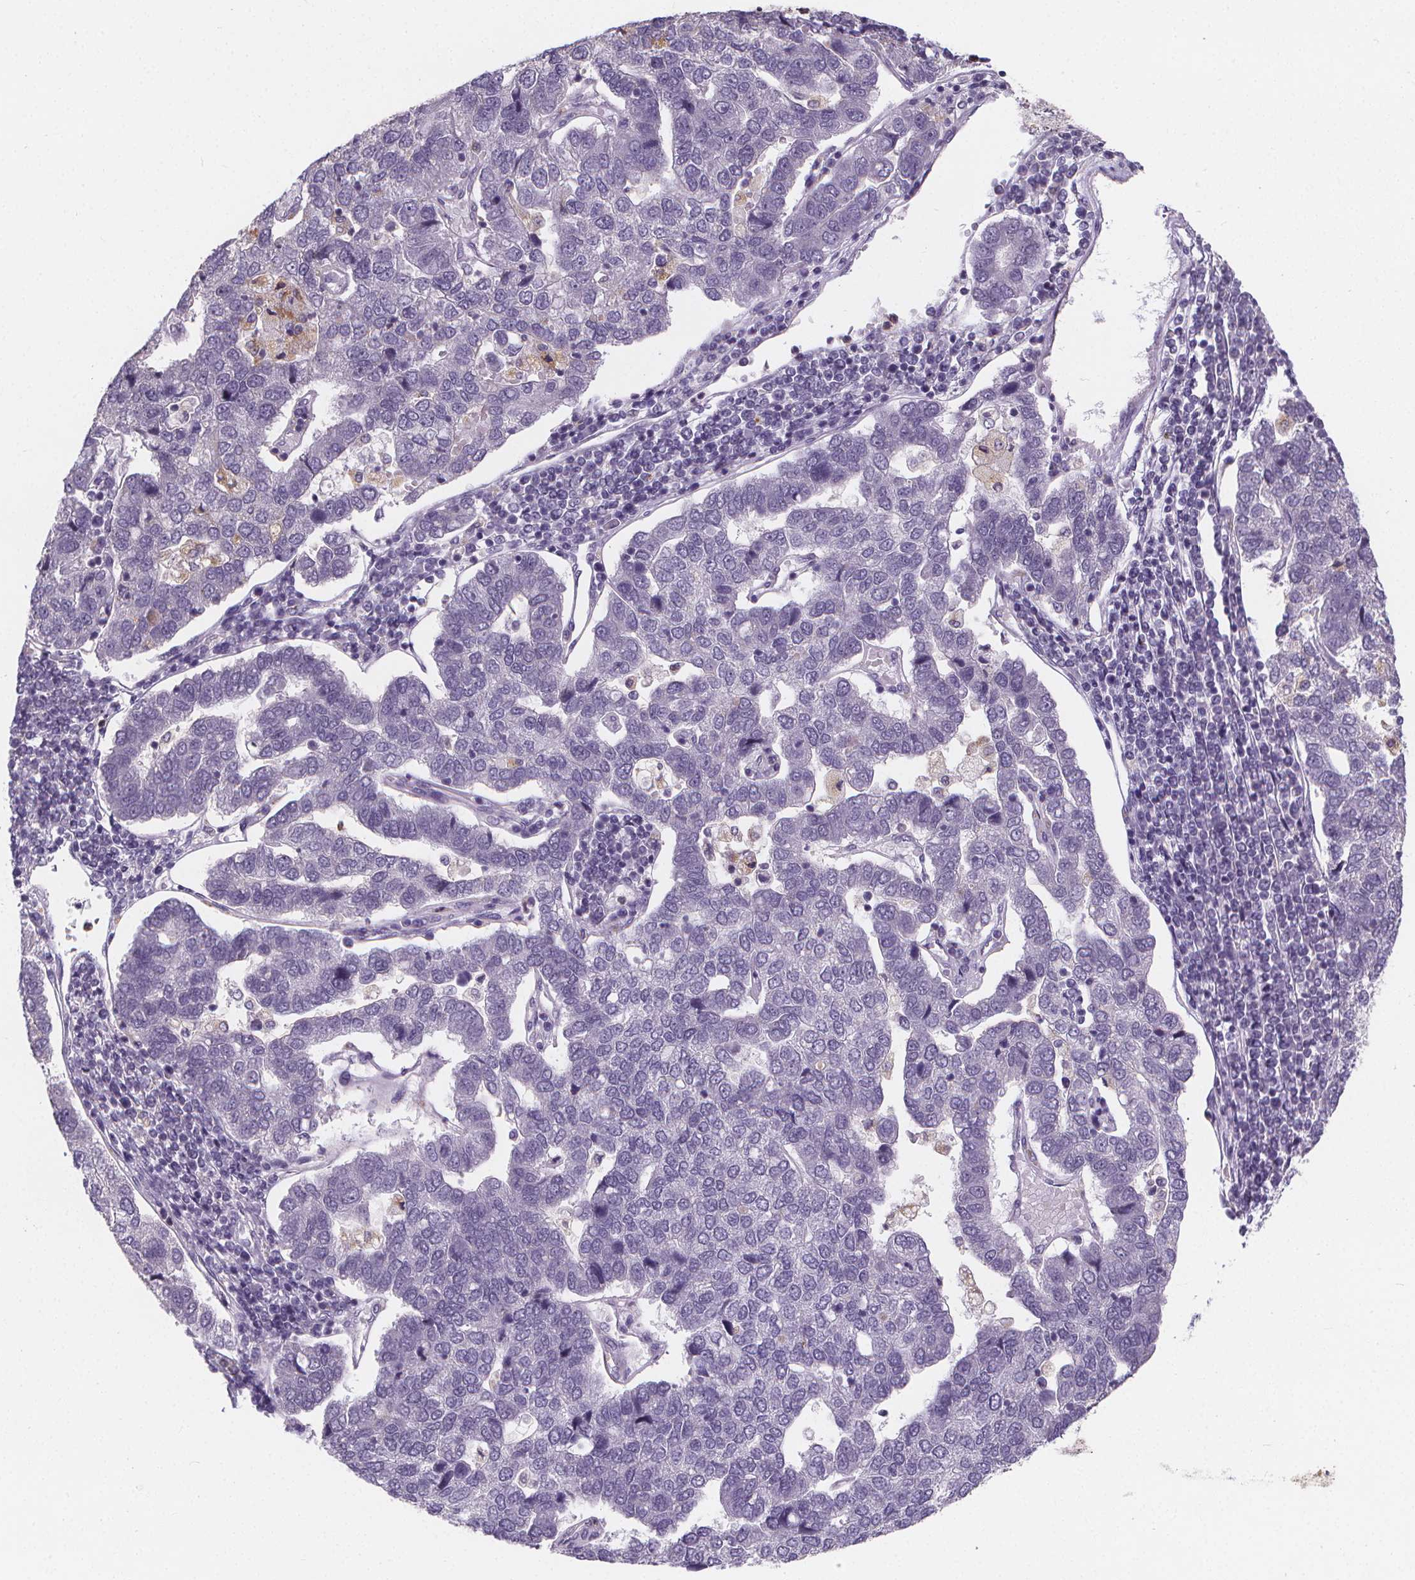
{"staining": {"intensity": "negative", "quantity": "none", "location": "none"}, "tissue": "pancreatic cancer", "cell_type": "Tumor cells", "image_type": "cancer", "snomed": [{"axis": "morphology", "description": "Adenocarcinoma, NOS"}, {"axis": "topography", "description": "Pancreas"}], "caption": "Pancreatic cancer stained for a protein using immunohistochemistry (IHC) reveals no staining tumor cells.", "gene": "ATP6V1D", "patient": {"sex": "female", "age": 61}}